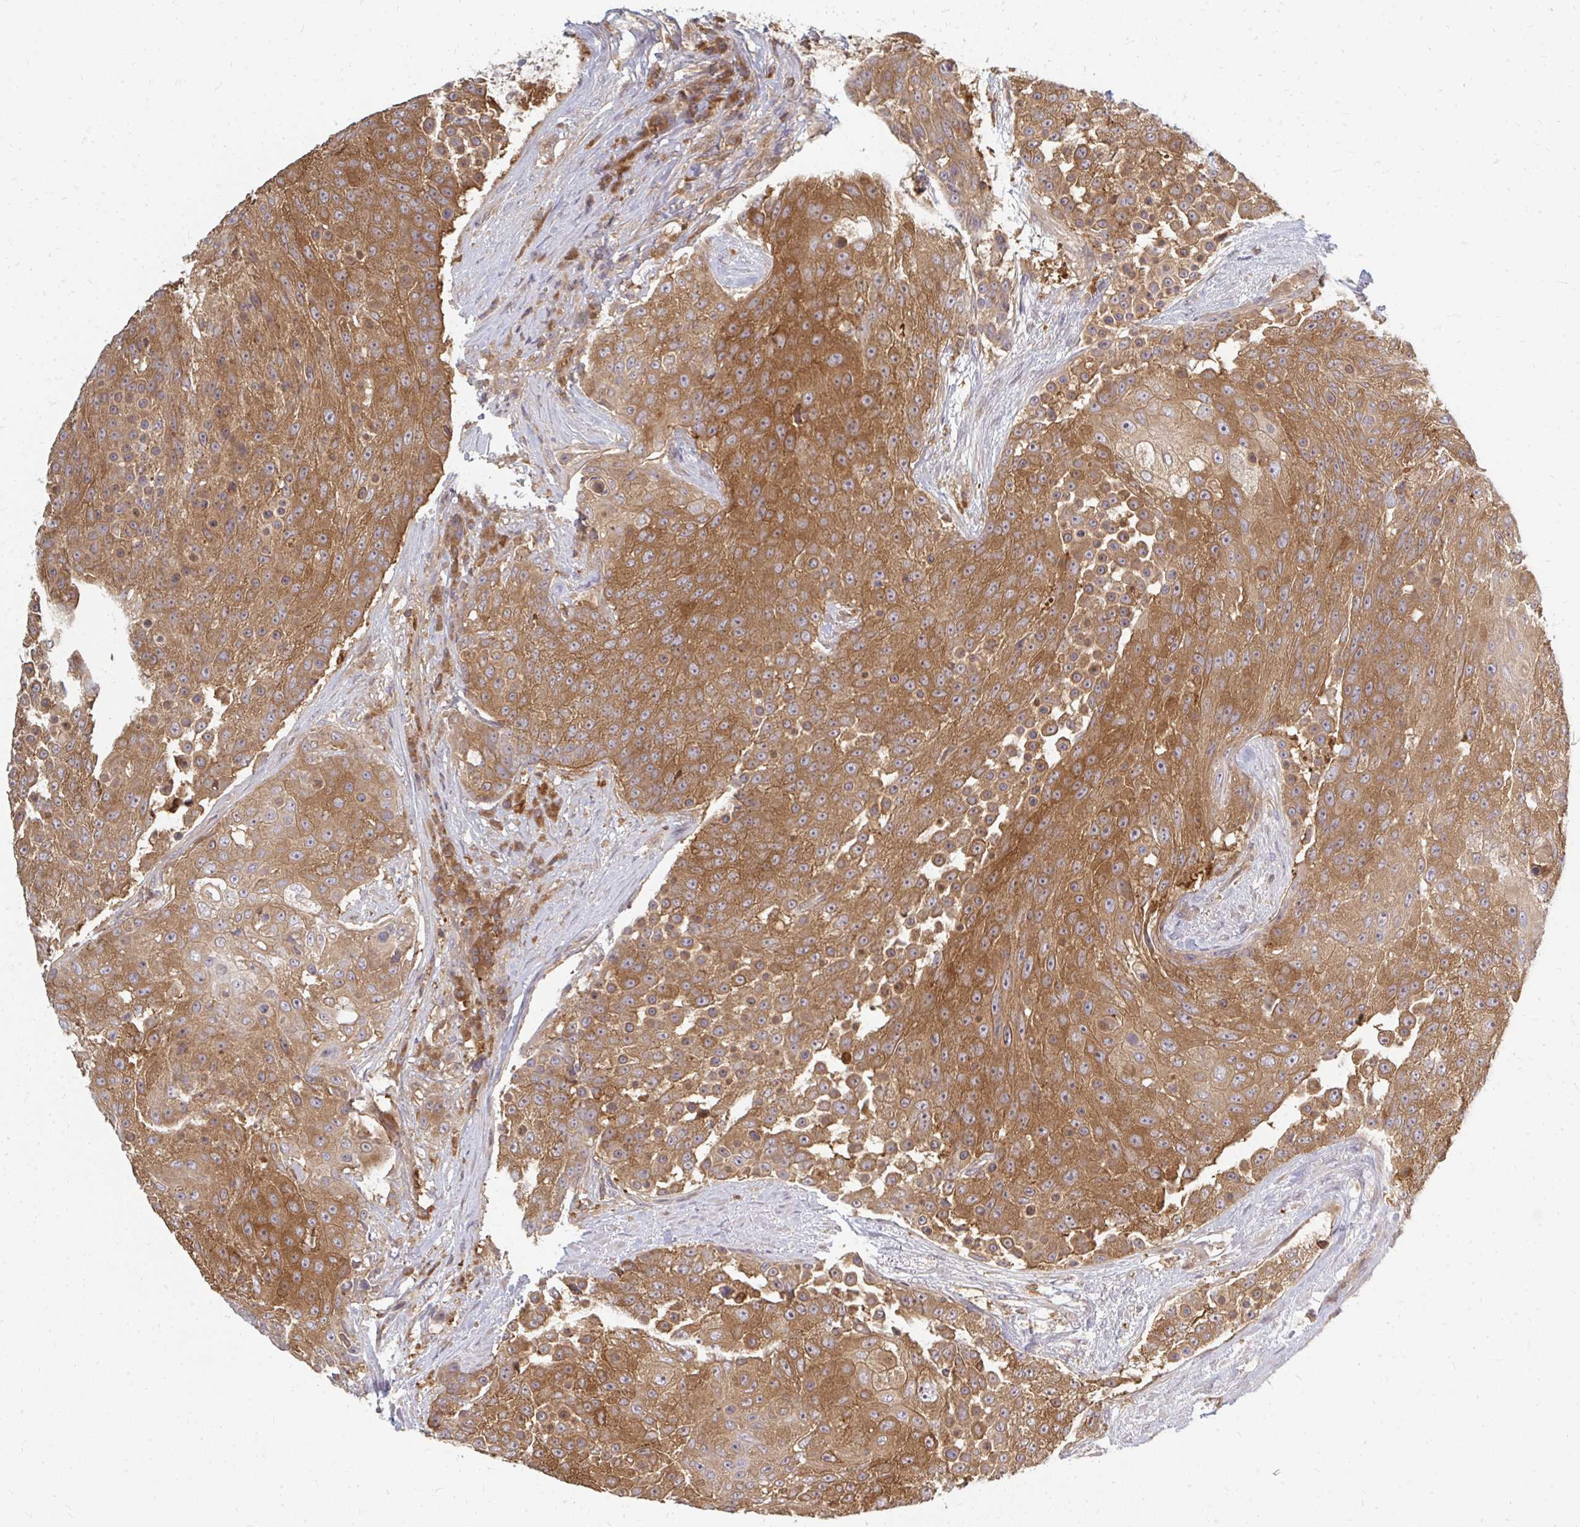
{"staining": {"intensity": "strong", "quantity": ">75%", "location": "cytoplasmic/membranous"}, "tissue": "urothelial cancer", "cell_type": "Tumor cells", "image_type": "cancer", "snomed": [{"axis": "morphology", "description": "Urothelial carcinoma, High grade"}, {"axis": "topography", "description": "Urinary bladder"}], "caption": "Strong cytoplasmic/membranous staining is seen in about >75% of tumor cells in urothelial cancer.", "gene": "ZNF285", "patient": {"sex": "female", "age": 63}}